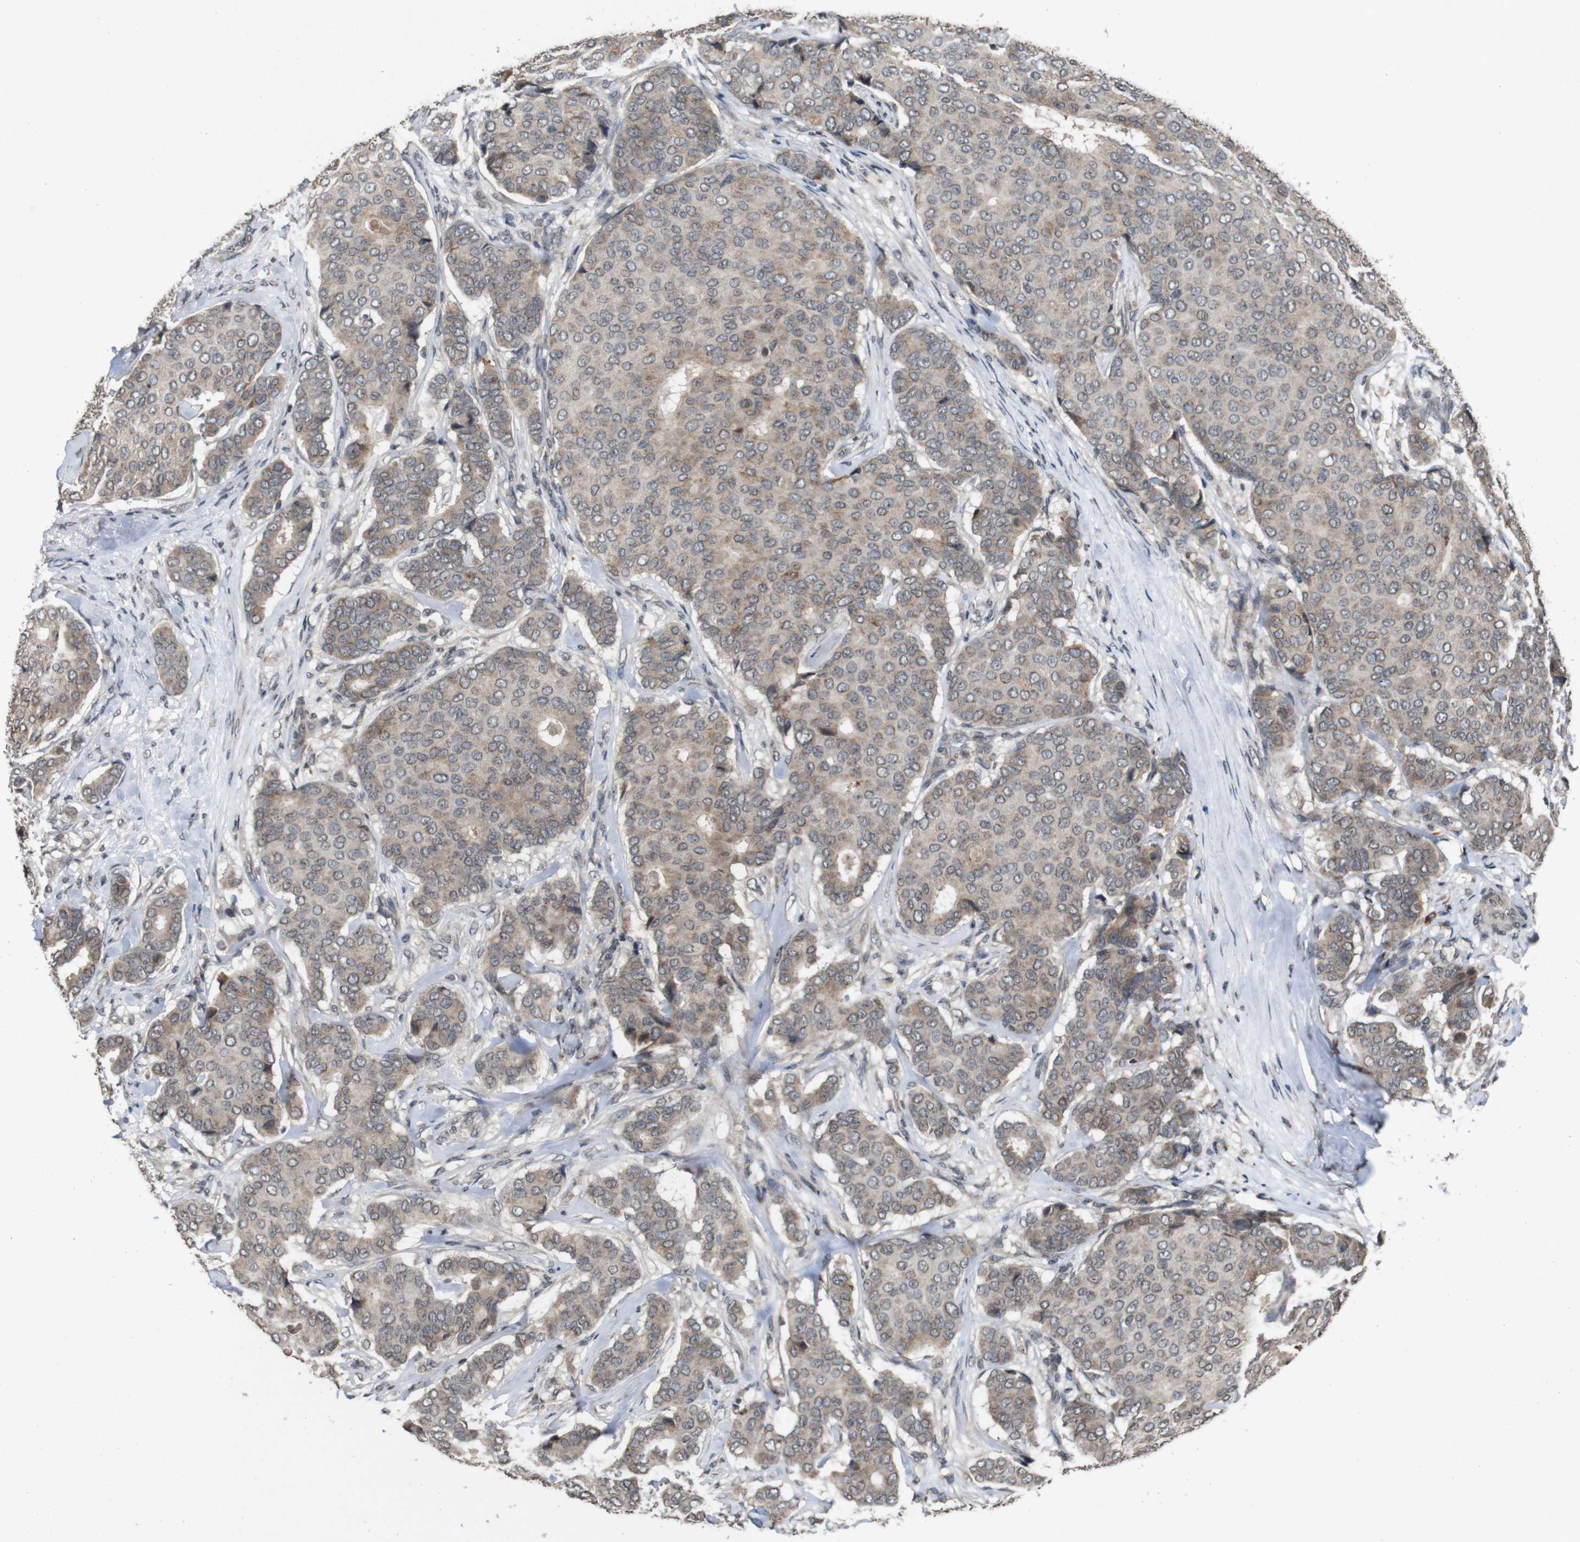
{"staining": {"intensity": "moderate", "quantity": "<25%", "location": "cytoplasmic/membranous"}, "tissue": "breast cancer", "cell_type": "Tumor cells", "image_type": "cancer", "snomed": [{"axis": "morphology", "description": "Duct carcinoma"}, {"axis": "topography", "description": "Breast"}], "caption": "This micrograph demonstrates breast cancer (intraductal carcinoma) stained with immunohistochemistry to label a protein in brown. The cytoplasmic/membranous of tumor cells show moderate positivity for the protein. Nuclei are counter-stained blue.", "gene": "SORL1", "patient": {"sex": "female", "age": 75}}